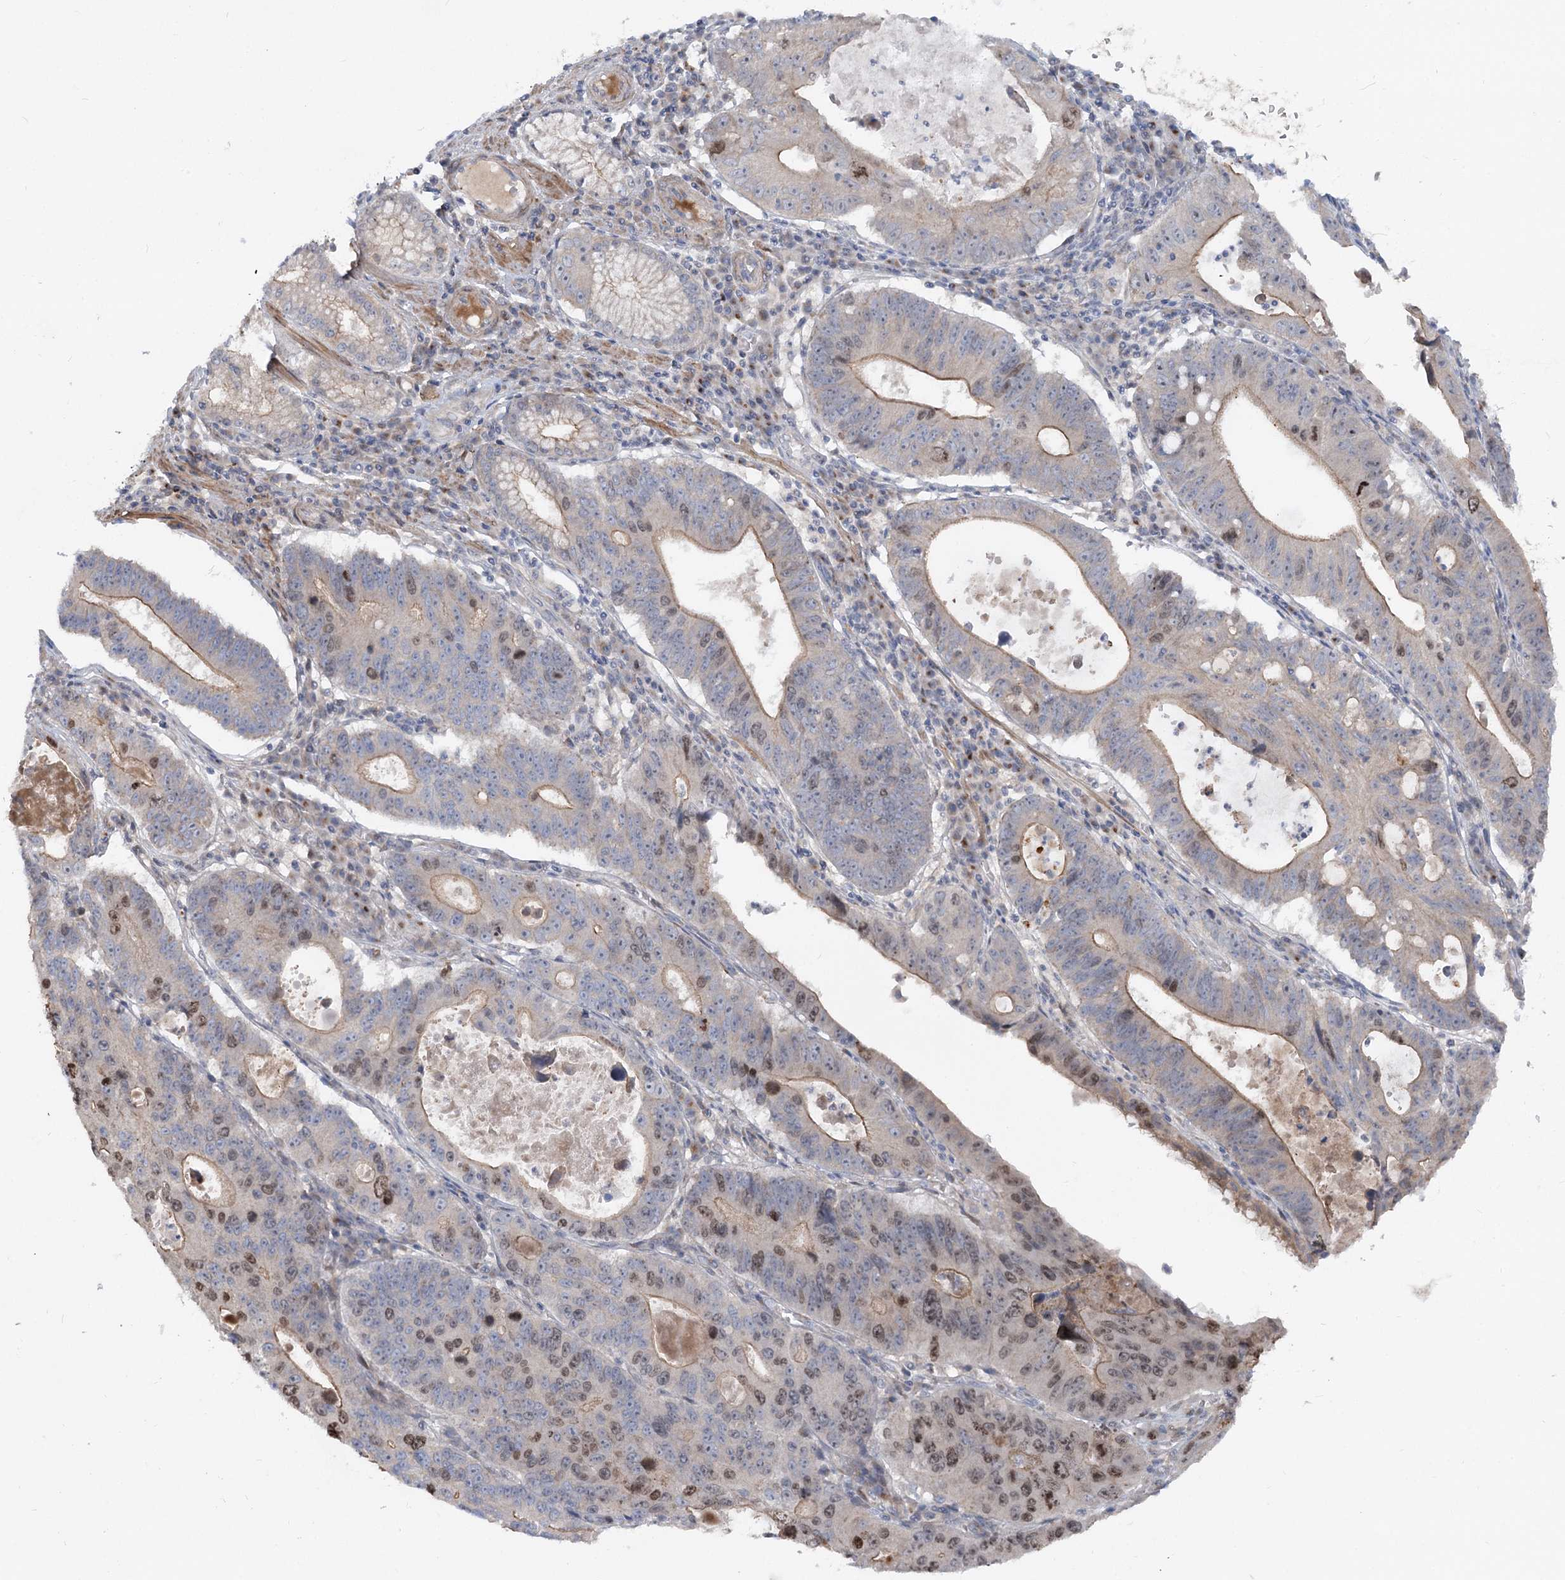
{"staining": {"intensity": "moderate", "quantity": "<25%", "location": "cytoplasmic/membranous,nuclear"}, "tissue": "stomach cancer", "cell_type": "Tumor cells", "image_type": "cancer", "snomed": [{"axis": "morphology", "description": "Adenocarcinoma, NOS"}, {"axis": "topography", "description": "Stomach"}], "caption": "Brown immunohistochemical staining in human stomach cancer reveals moderate cytoplasmic/membranous and nuclear positivity in about <25% of tumor cells. The staining is performed using DAB (3,3'-diaminobenzidine) brown chromogen to label protein expression. The nuclei are counter-stained blue using hematoxylin.", "gene": "FGF19", "patient": {"sex": "male", "age": 59}}